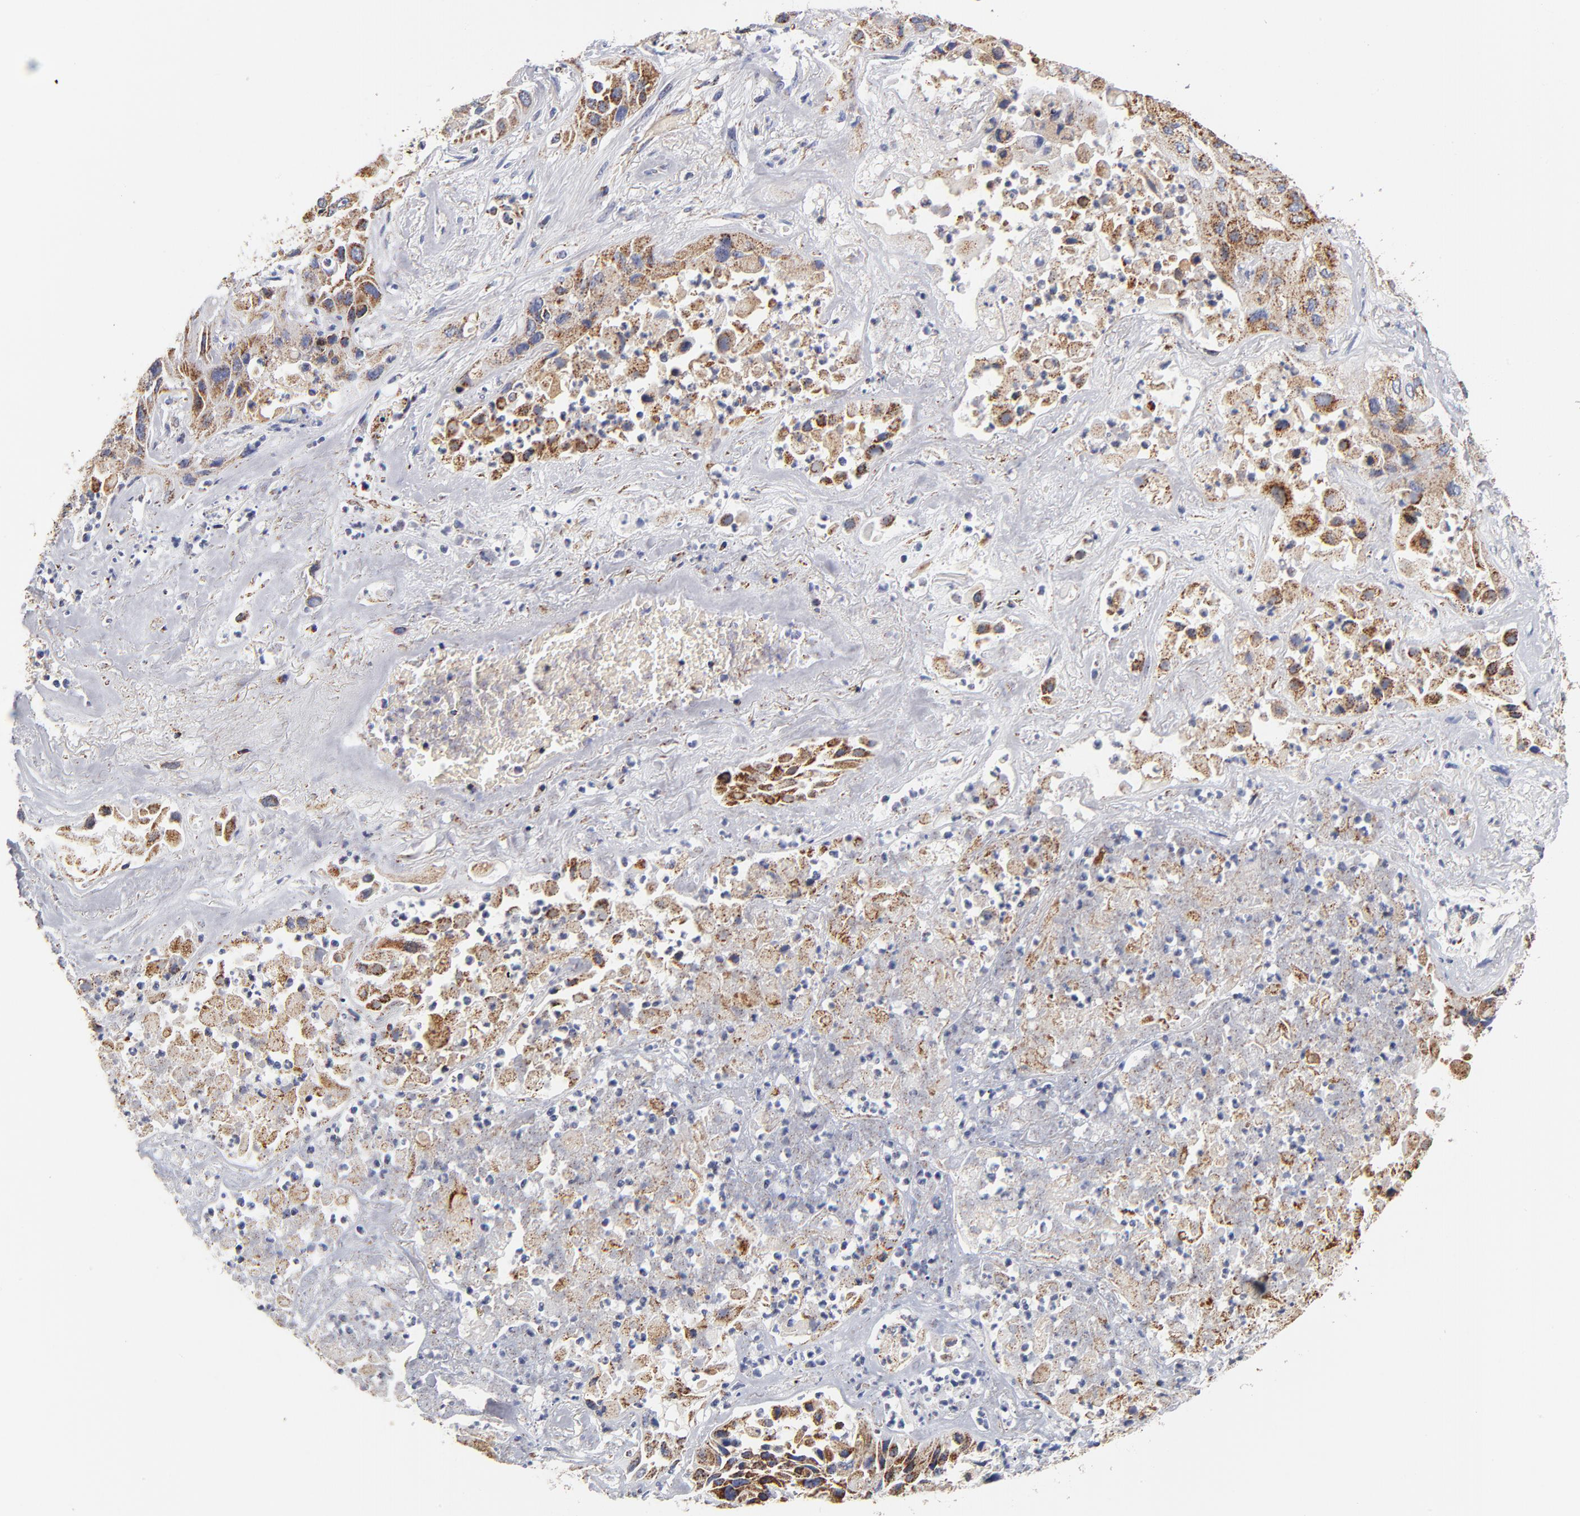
{"staining": {"intensity": "strong", "quantity": ">75%", "location": "cytoplasmic/membranous"}, "tissue": "lung cancer", "cell_type": "Tumor cells", "image_type": "cancer", "snomed": [{"axis": "morphology", "description": "Squamous cell carcinoma, NOS"}, {"axis": "topography", "description": "Lung"}], "caption": "IHC of lung squamous cell carcinoma shows high levels of strong cytoplasmic/membranous positivity in approximately >75% of tumor cells.", "gene": "ECHS1", "patient": {"sex": "female", "age": 76}}